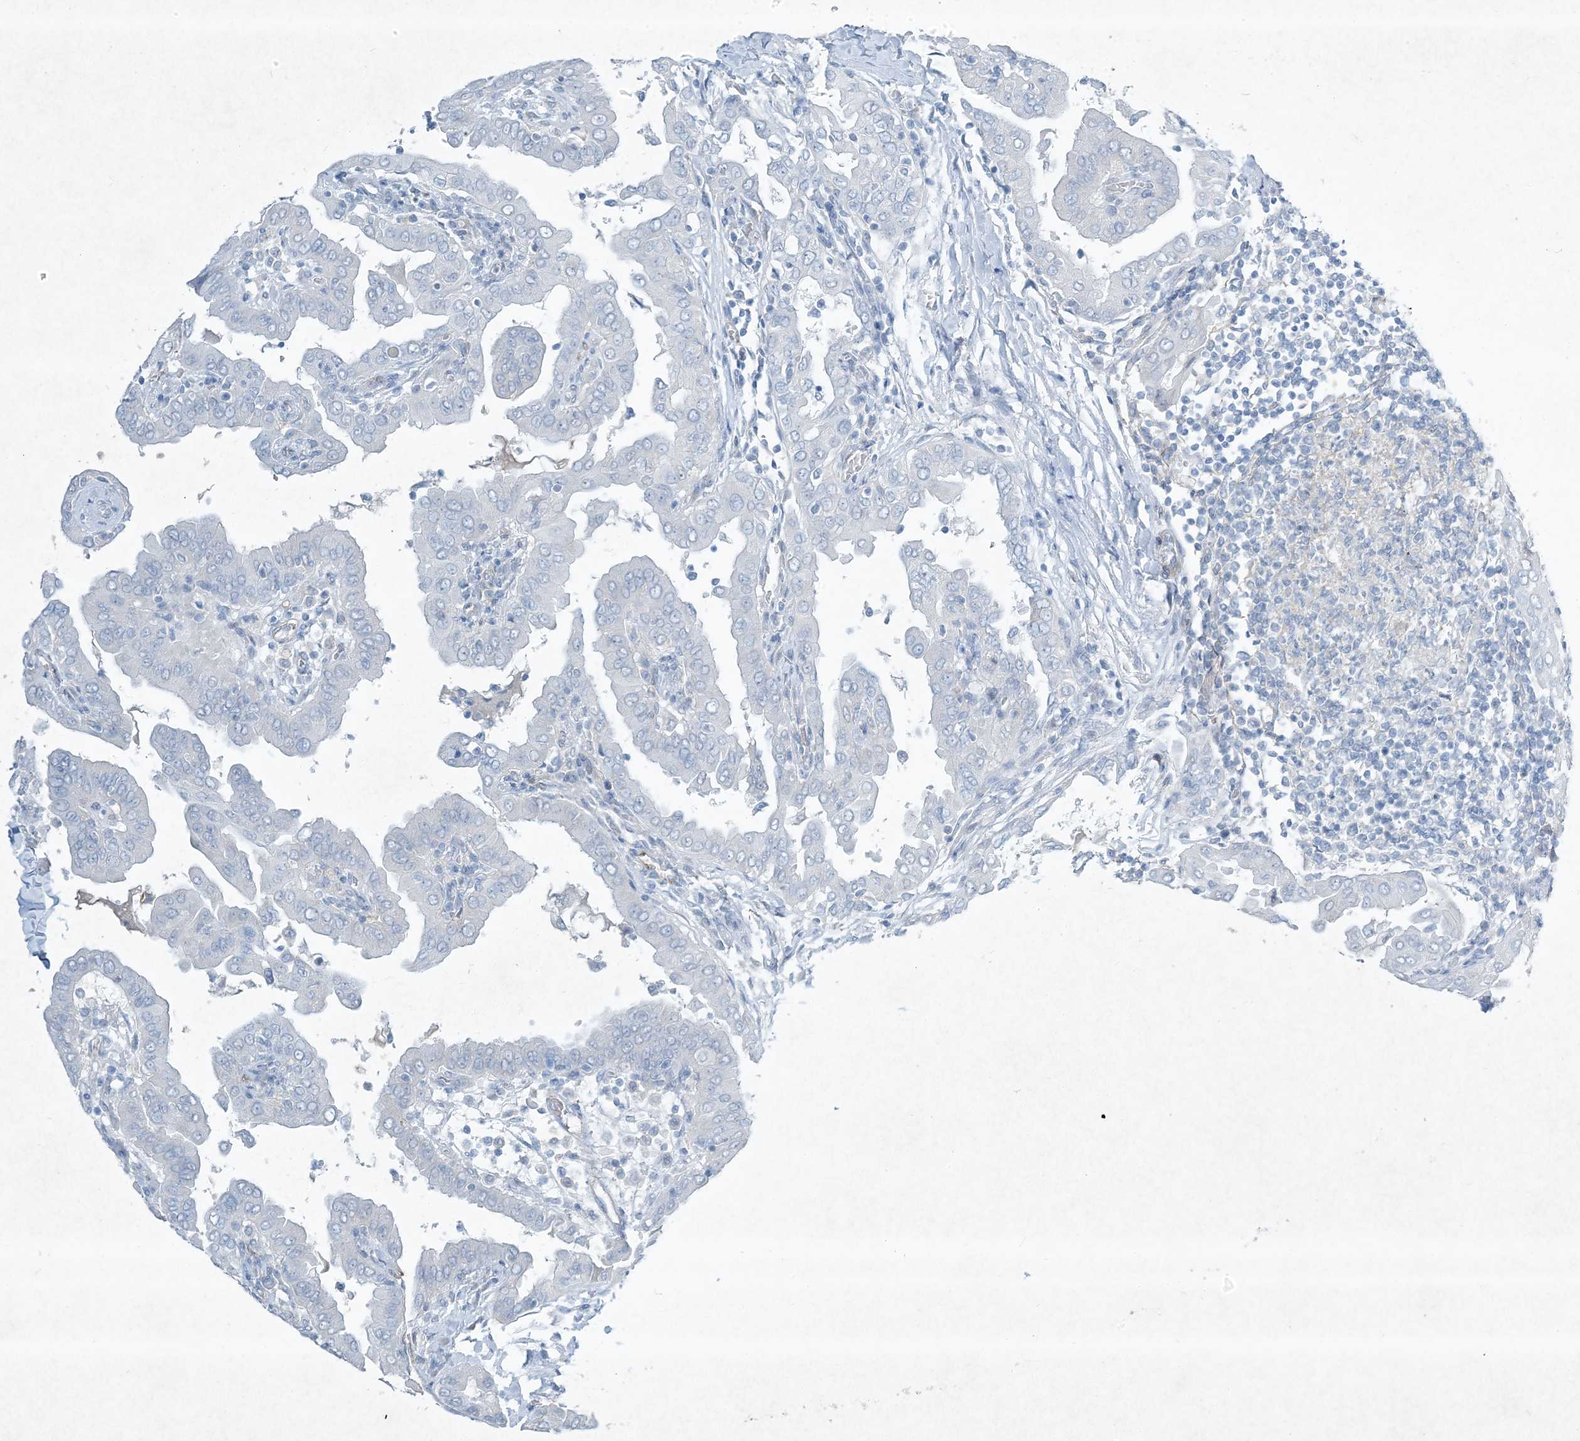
{"staining": {"intensity": "negative", "quantity": "none", "location": "none"}, "tissue": "thyroid cancer", "cell_type": "Tumor cells", "image_type": "cancer", "snomed": [{"axis": "morphology", "description": "Papillary adenocarcinoma, NOS"}, {"axis": "topography", "description": "Thyroid gland"}], "caption": "Immunohistochemical staining of human papillary adenocarcinoma (thyroid) shows no significant positivity in tumor cells.", "gene": "PGM5", "patient": {"sex": "male", "age": 33}}